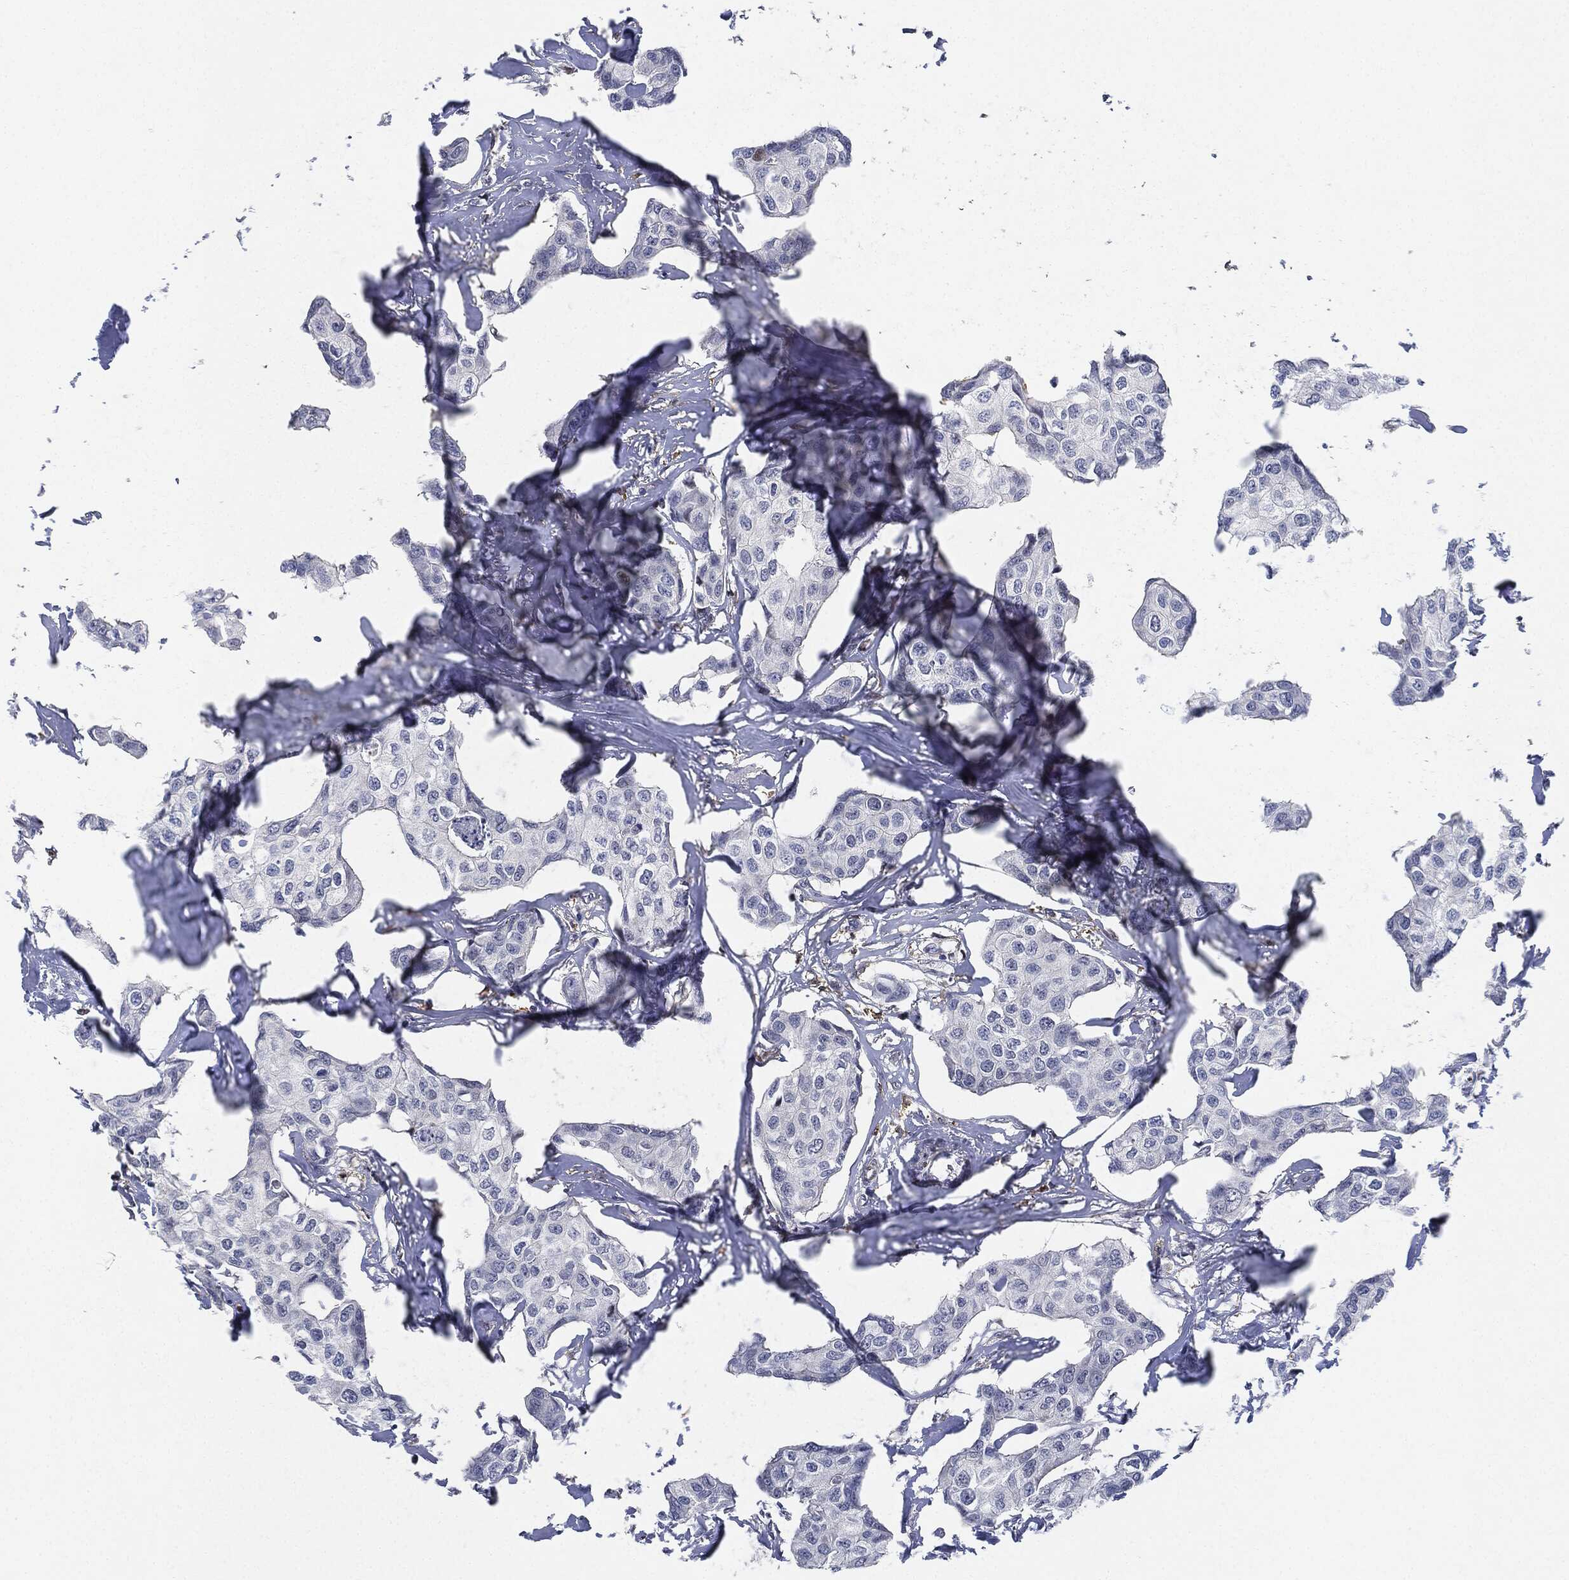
{"staining": {"intensity": "negative", "quantity": "none", "location": "none"}, "tissue": "breast cancer", "cell_type": "Tumor cells", "image_type": "cancer", "snomed": [{"axis": "morphology", "description": "Duct carcinoma"}, {"axis": "topography", "description": "Breast"}], "caption": "Breast cancer stained for a protein using IHC exhibits no staining tumor cells.", "gene": "NANOS3", "patient": {"sex": "female", "age": 80}}